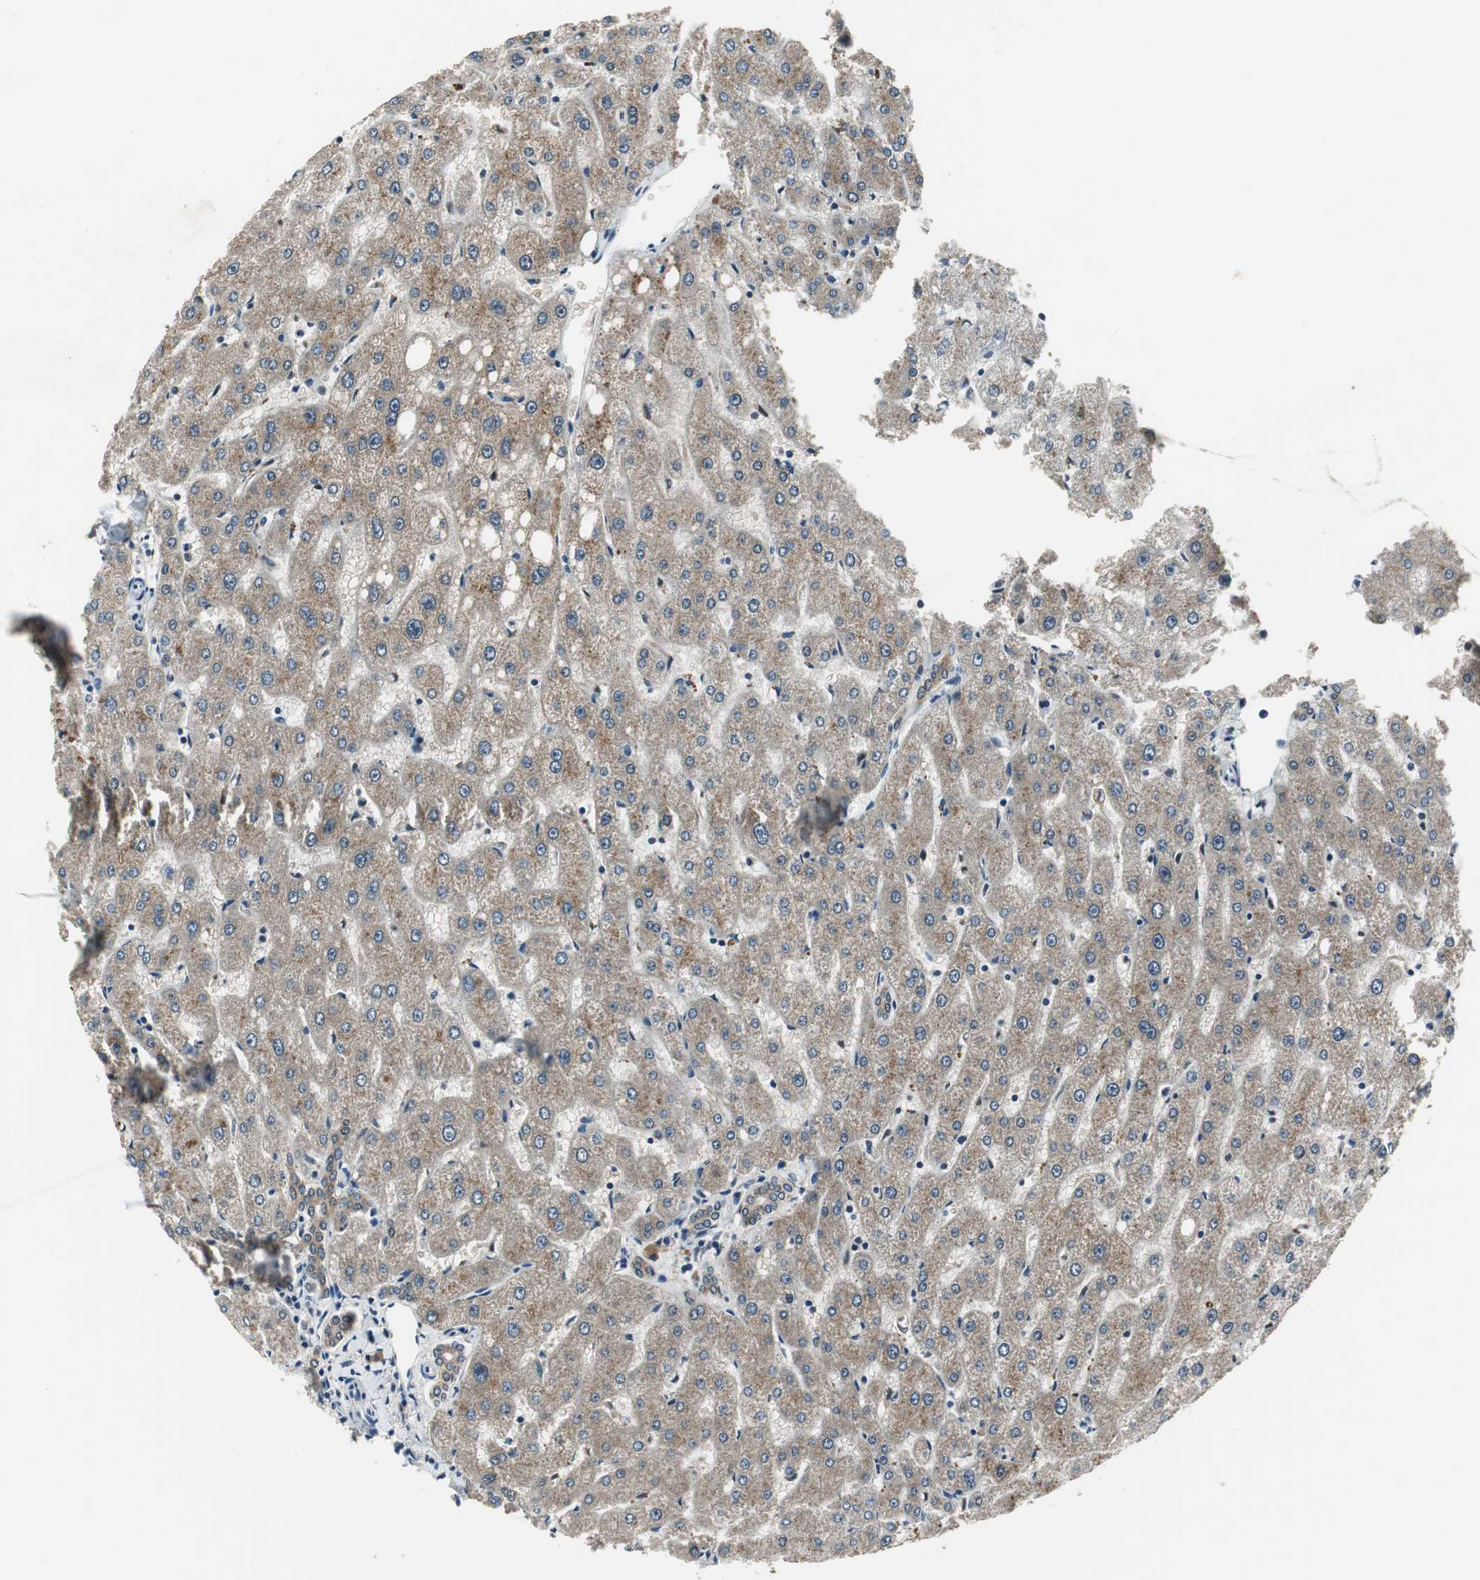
{"staining": {"intensity": "moderate", "quantity": ">75%", "location": "cytoplasmic/membranous"}, "tissue": "liver", "cell_type": "Cholangiocytes", "image_type": "normal", "snomed": [{"axis": "morphology", "description": "Normal tissue, NOS"}, {"axis": "topography", "description": "Liver"}], "caption": "Brown immunohistochemical staining in normal human liver exhibits moderate cytoplasmic/membranous staining in about >75% of cholangiocytes. The protein is stained brown, and the nuclei are stained in blue (DAB IHC with brightfield microscopy, high magnification).", "gene": "PSMB4", "patient": {"sex": "male", "age": 67}}